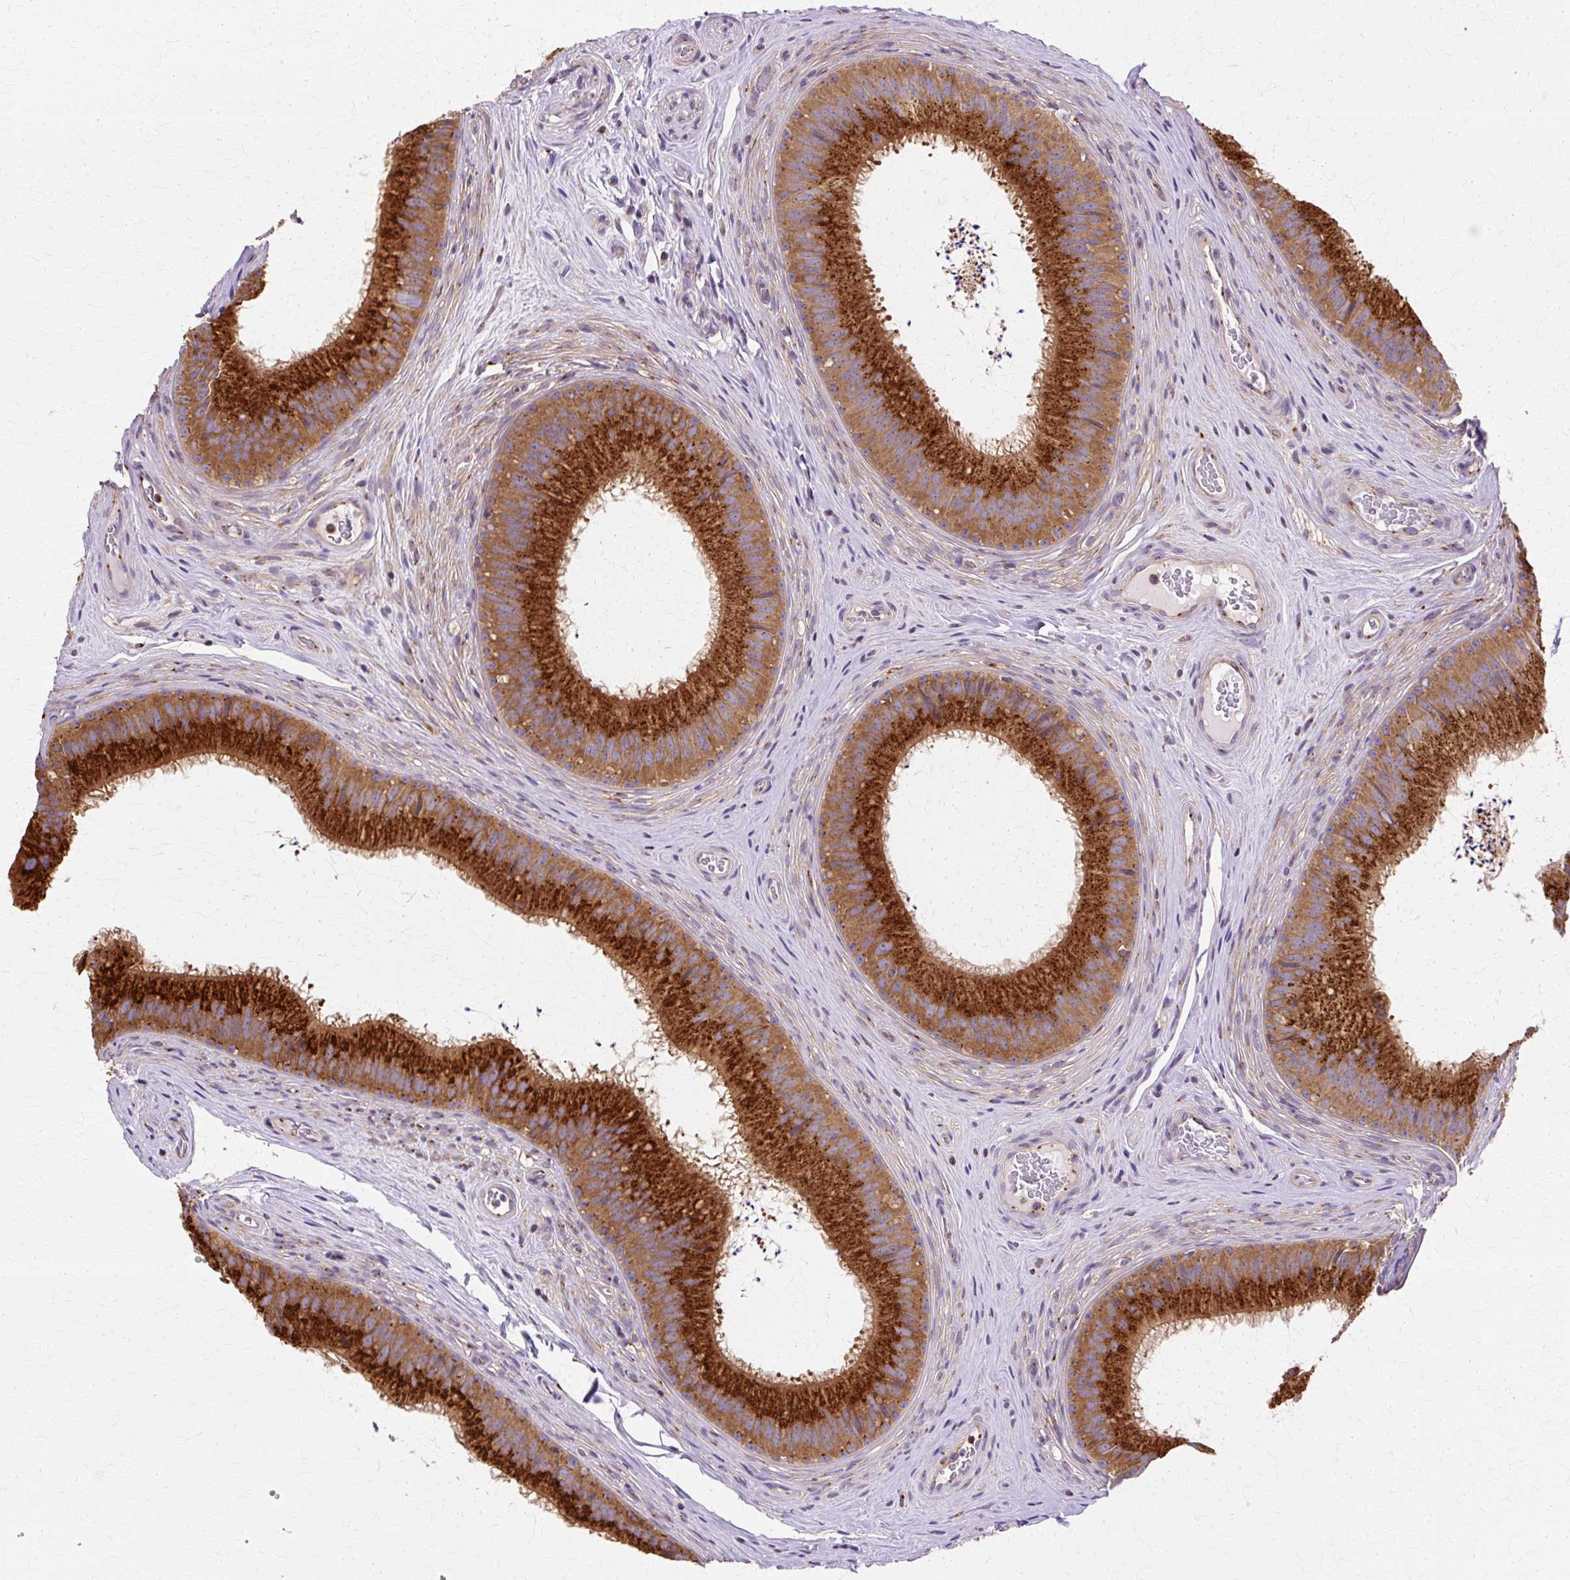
{"staining": {"intensity": "strong", "quantity": ">75%", "location": "cytoplasmic/membranous"}, "tissue": "epididymis", "cell_type": "Glandular cells", "image_type": "normal", "snomed": [{"axis": "morphology", "description": "Normal tissue, NOS"}, {"axis": "topography", "description": "Epididymis"}], "caption": "Strong cytoplasmic/membranous staining for a protein is identified in approximately >75% of glandular cells of unremarkable epididymis using immunohistochemistry (IHC).", "gene": "COPB1", "patient": {"sex": "male", "age": 24}}